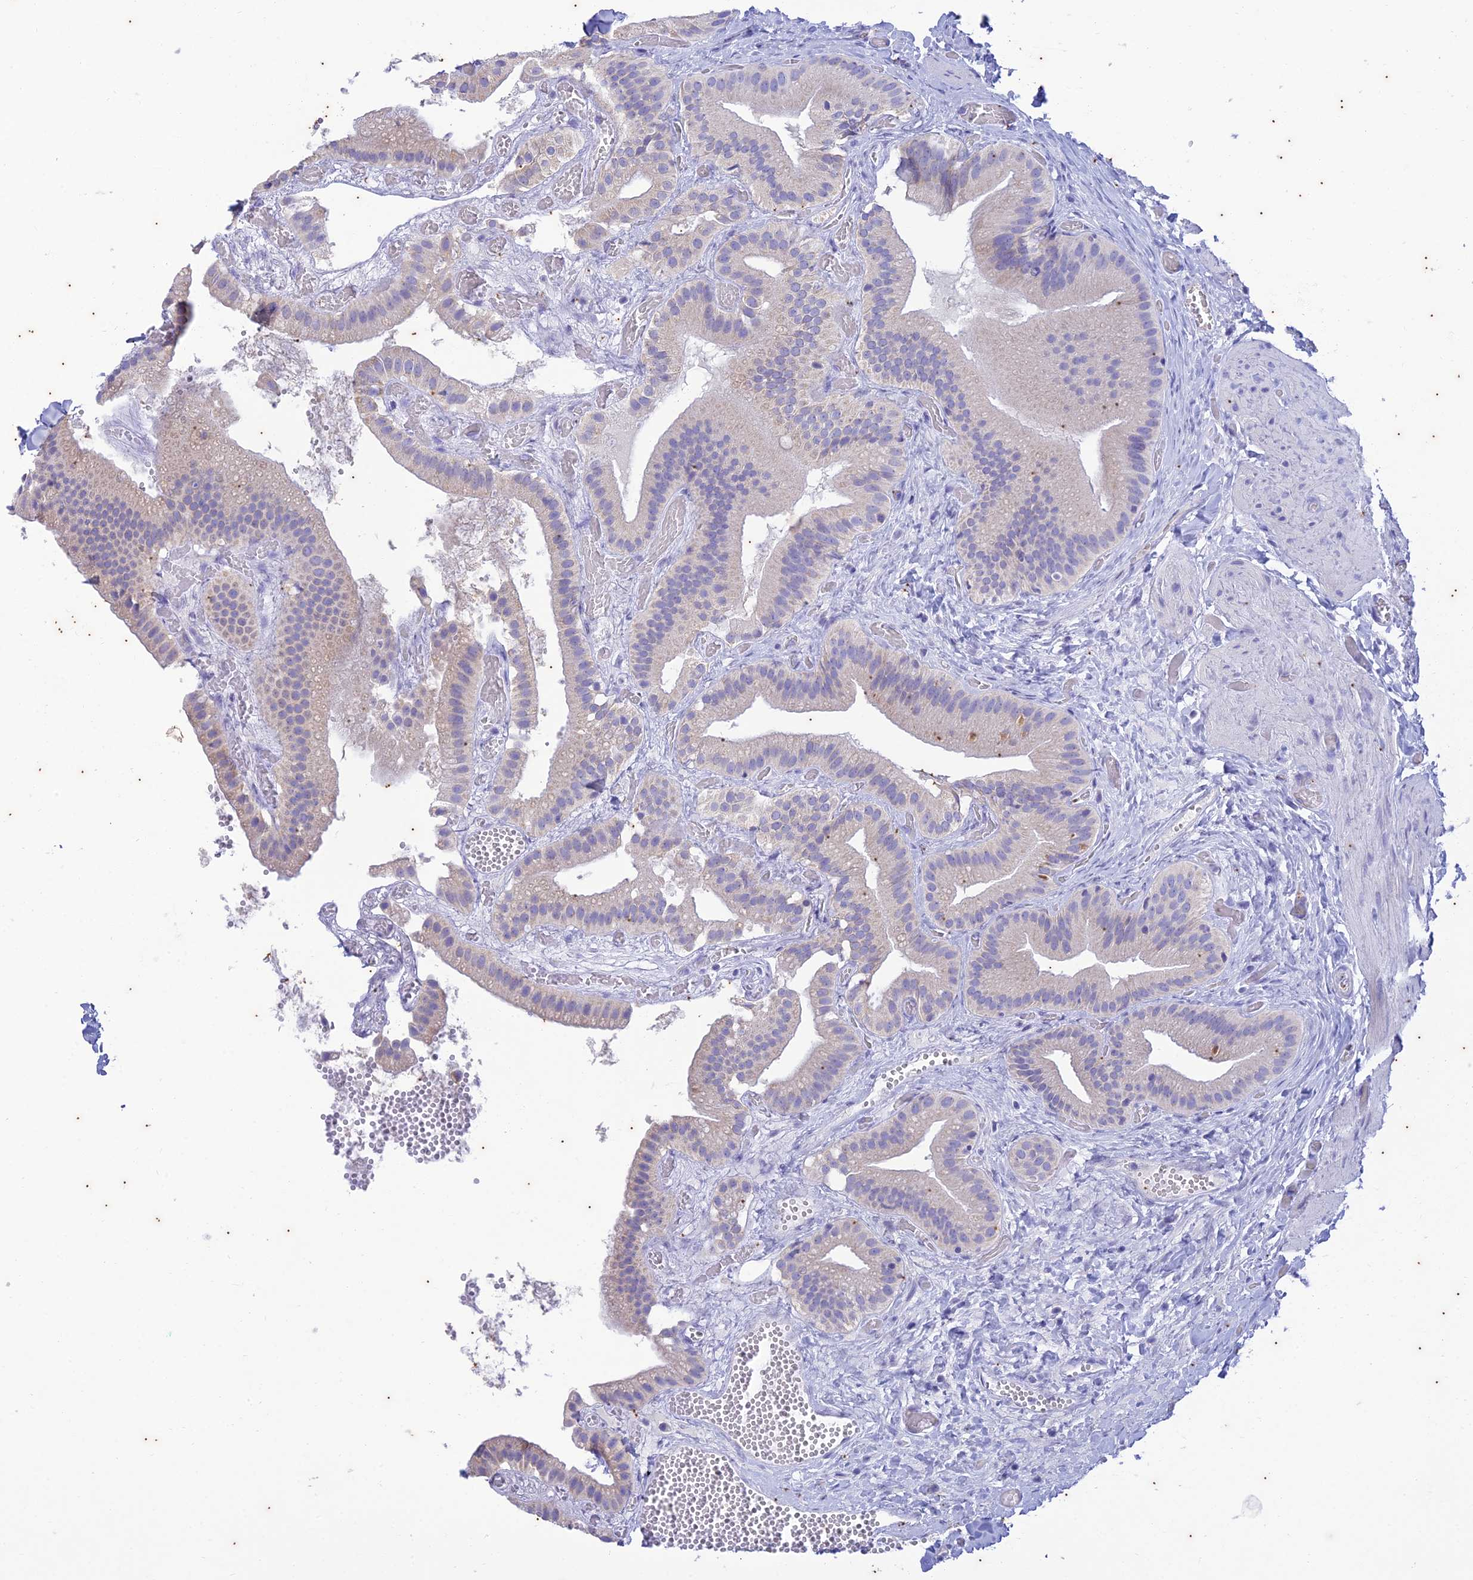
{"staining": {"intensity": "weak", "quantity": "<25%", "location": "cytoplasmic/membranous"}, "tissue": "gallbladder", "cell_type": "Glandular cells", "image_type": "normal", "snomed": [{"axis": "morphology", "description": "Normal tissue, NOS"}, {"axis": "topography", "description": "Gallbladder"}], "caption": "Histopathology image shows no protein positivity in glandular cells of normal gallbladder.", "gene": "TMEM40", "patient": {"sex": "female", "age": 64}}